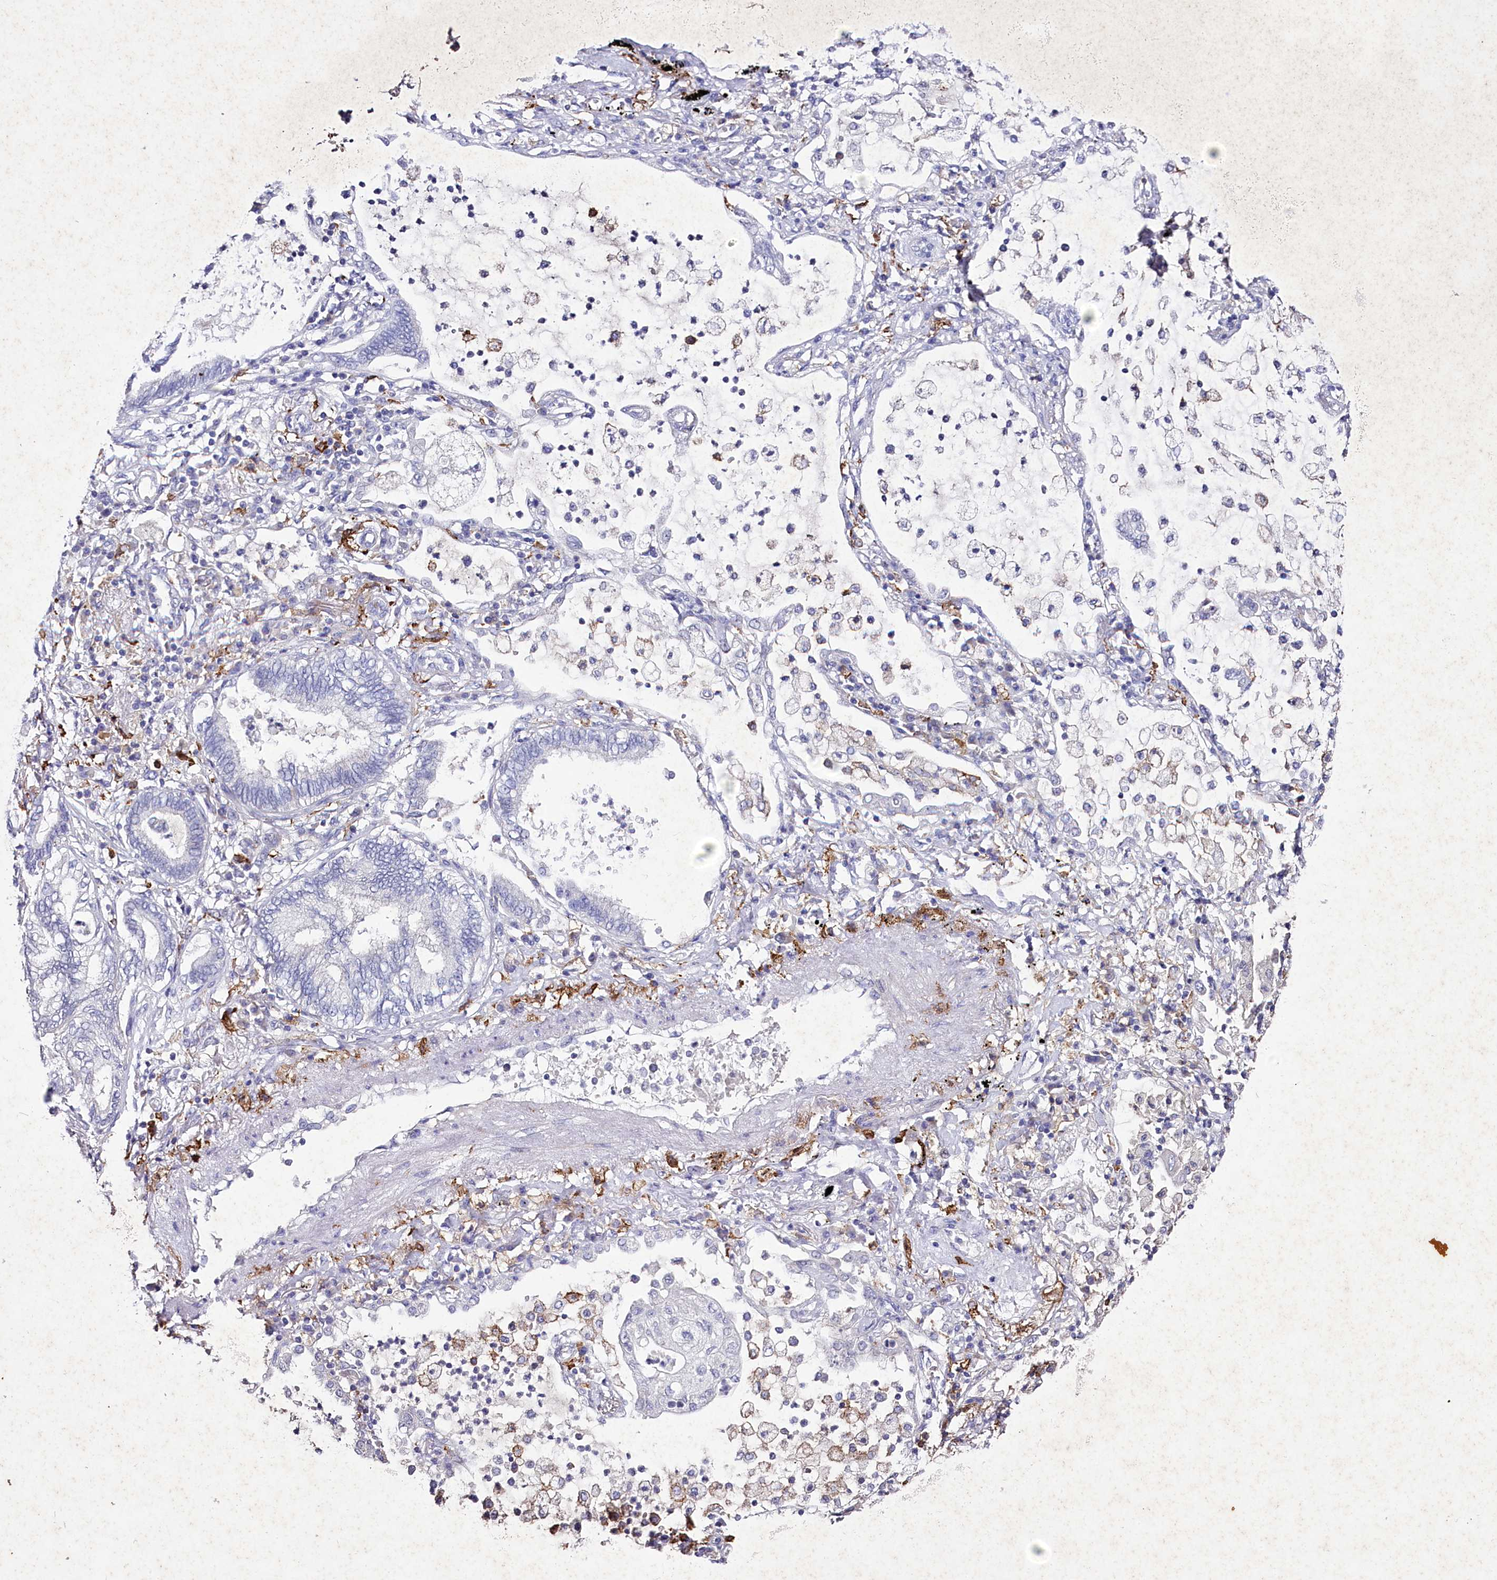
{"staining": {"intensity": "negative", "quantity": "none", "location": "none"}, "tissue": "lung cancer", "cell_type": "Tumor cells", "image_type": "cancer", "snomed": [{"axis": "morphology", "description": "Adenocarcinoma, NOS"}, {"axis": "topography", "description": "Lung"}], "caption": "Tumor cells are negative for brown protein staining in lung adenocarcinoma.", "gene": "CLEC4M", "patient": {"sex": "female", "age": 70}}